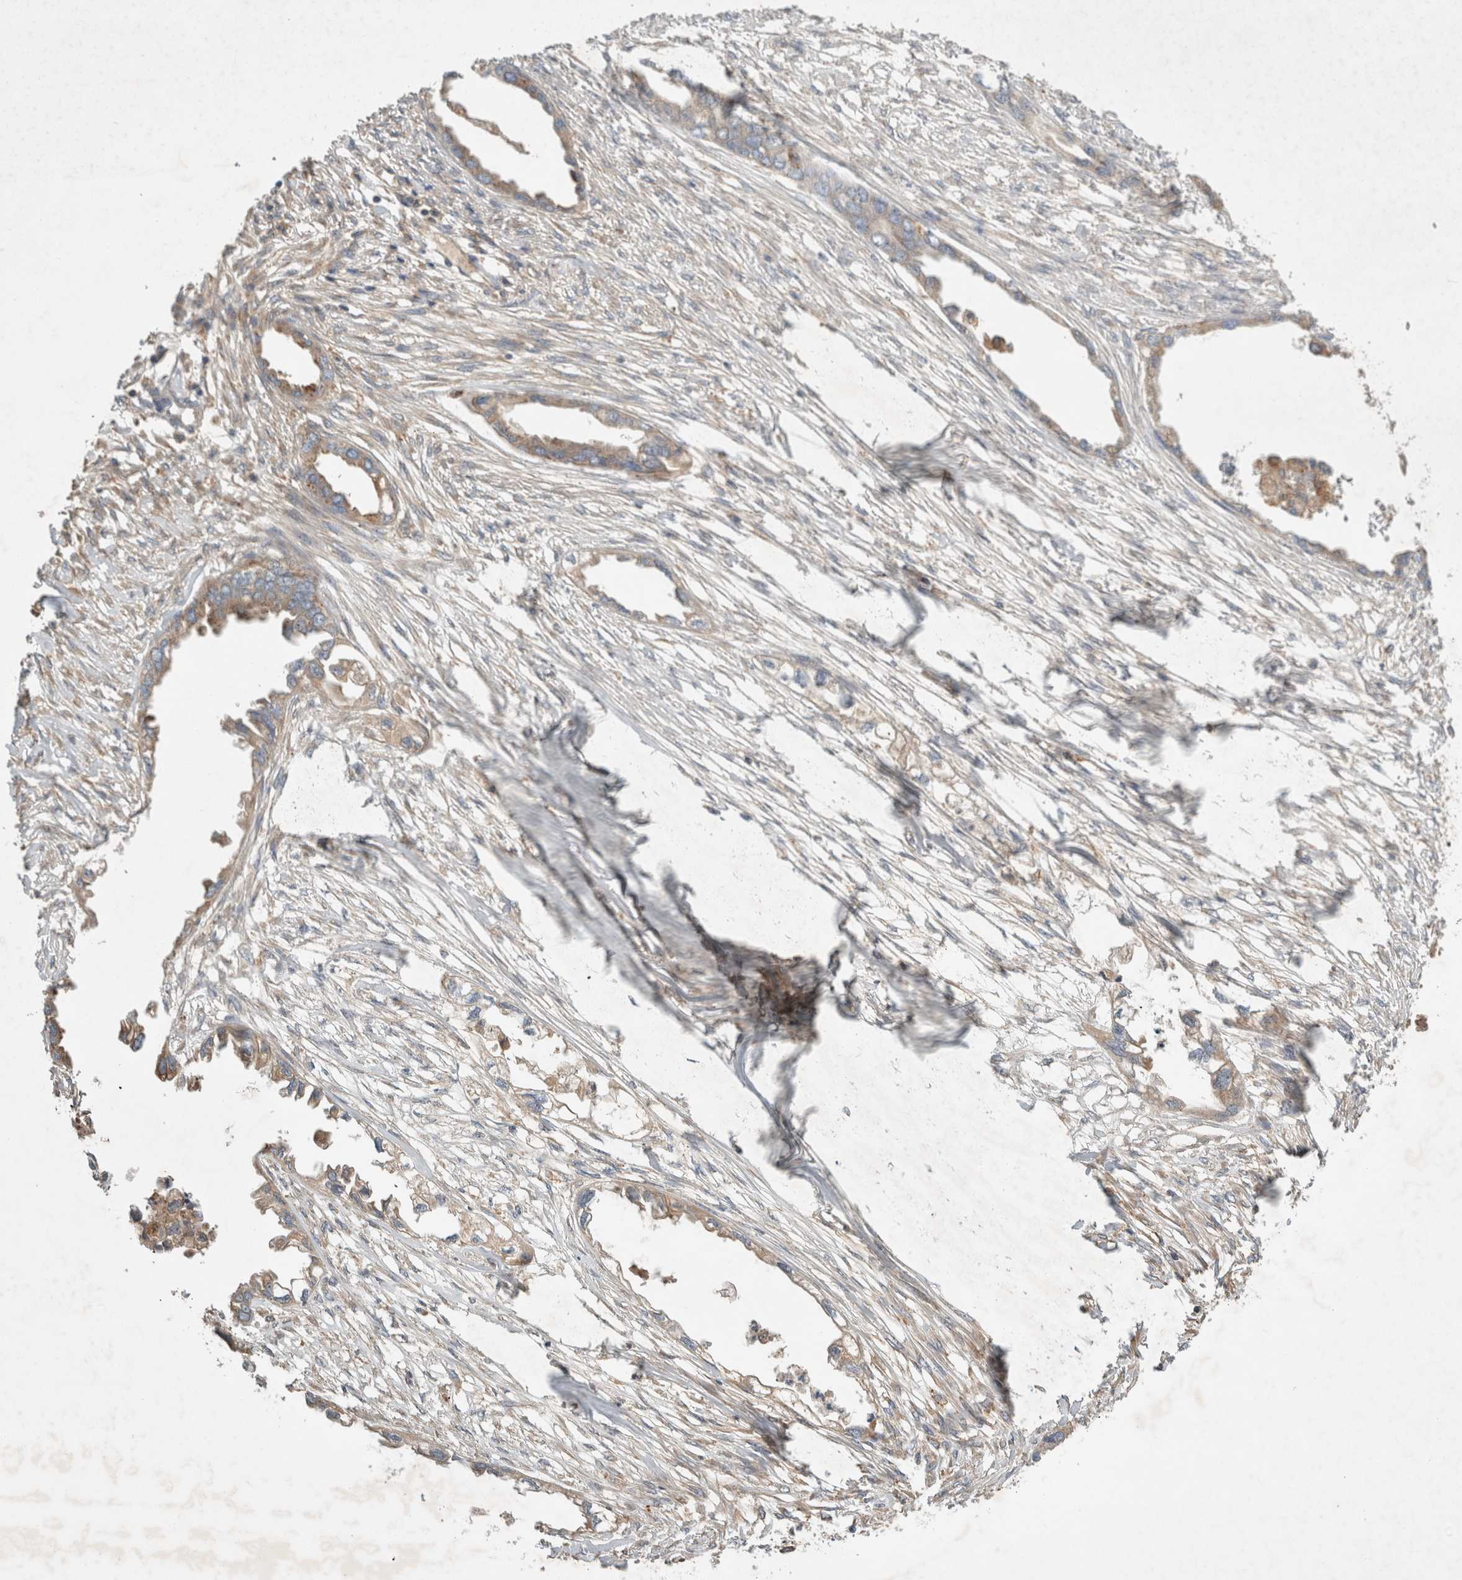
{"staining": {"intensity": "moderate", "quantity": ">75%", "location": "cytoplasmic/membranous"}, "tissue": "endometrial cancer", "cell_type": "Tumor cells", "image_type": "cancer", "snomed": [{"axis": "morphology", "description": "Adenocarcinoma, NOS"}, {"axis": "morphology", "description": "Adenocarcinoma, metastatic, NOS"}, {"axis": "topography", "description": "Adipose tissue"}, {"axis": "topography", "description": "Endometrium"}], "caption": "Approximately >75% of tumor cells in adenocarcinoma (endometrial) exhibit moderate cytoplasmic/membranous protein expression as visualized by brown immunohistochemical staining.", "gene": "ARMC9", "patient": {"sex": "female", "age": 67}}